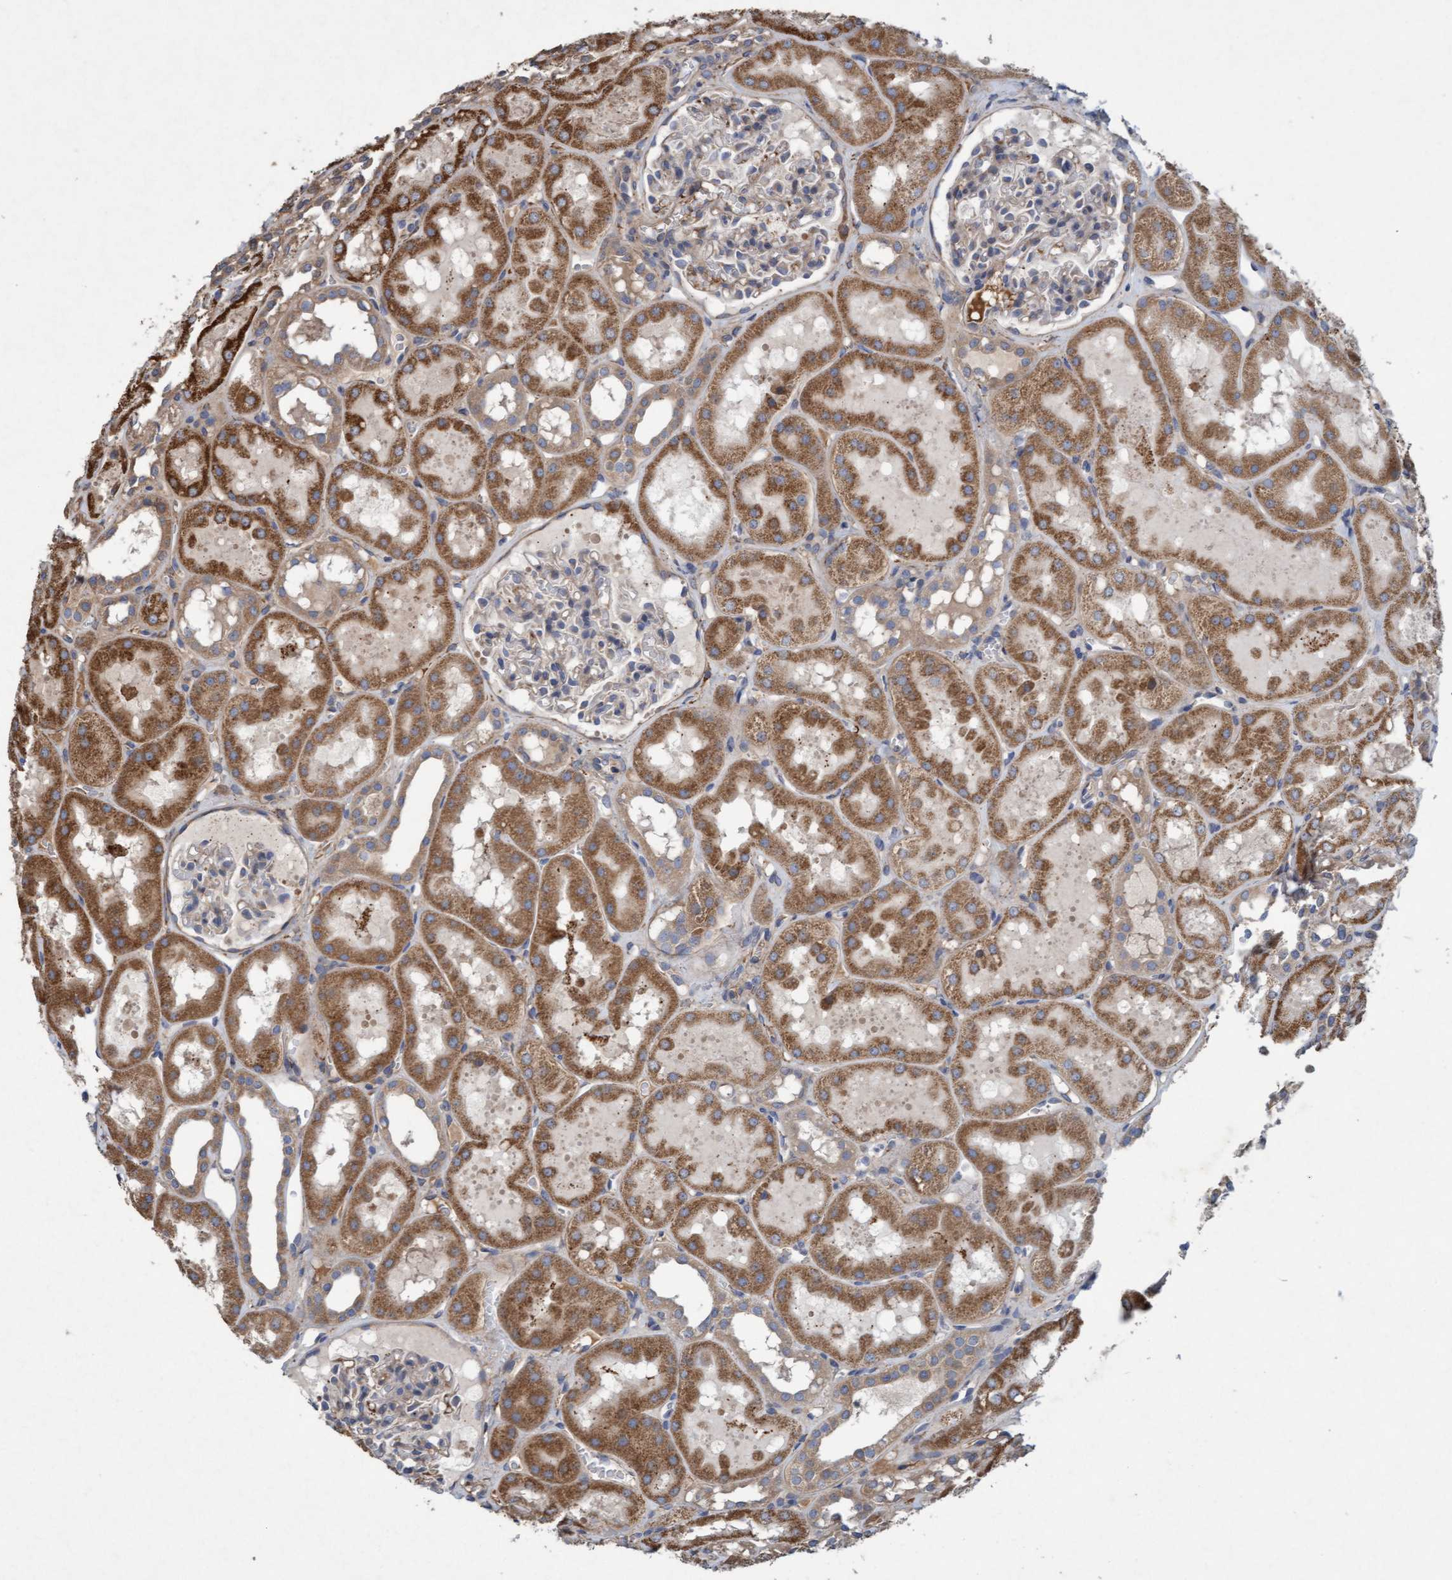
{"staining": {"intensity": "weak", "quantity": "25%-75%", "location": "cytoplasmic/membranous"}, "tissue": "kidney", "cell_type": "Cells in glomeruli", "image_type": "normal", "snomed": [{"axis": "morphology", "description": "Normal tissue, NOS"}, {"axis": "topography", "description": "Kidney"}, {"axis": "topography", "description": "Urinary bladder"}], "caption": "High-magnification brightfield microscopy of normal kidney stained with DAB (brown) and counterstained with hematoxylin (blue). cells in glomeruli exhibit weak cytoplasmic/membranous staining is identified in about25%-75% of cells. (Brightfield microscopy of DAB IHC at high magnification).", "gene": "DDHD2", "patient": {"sex": "male", "age": 16}}